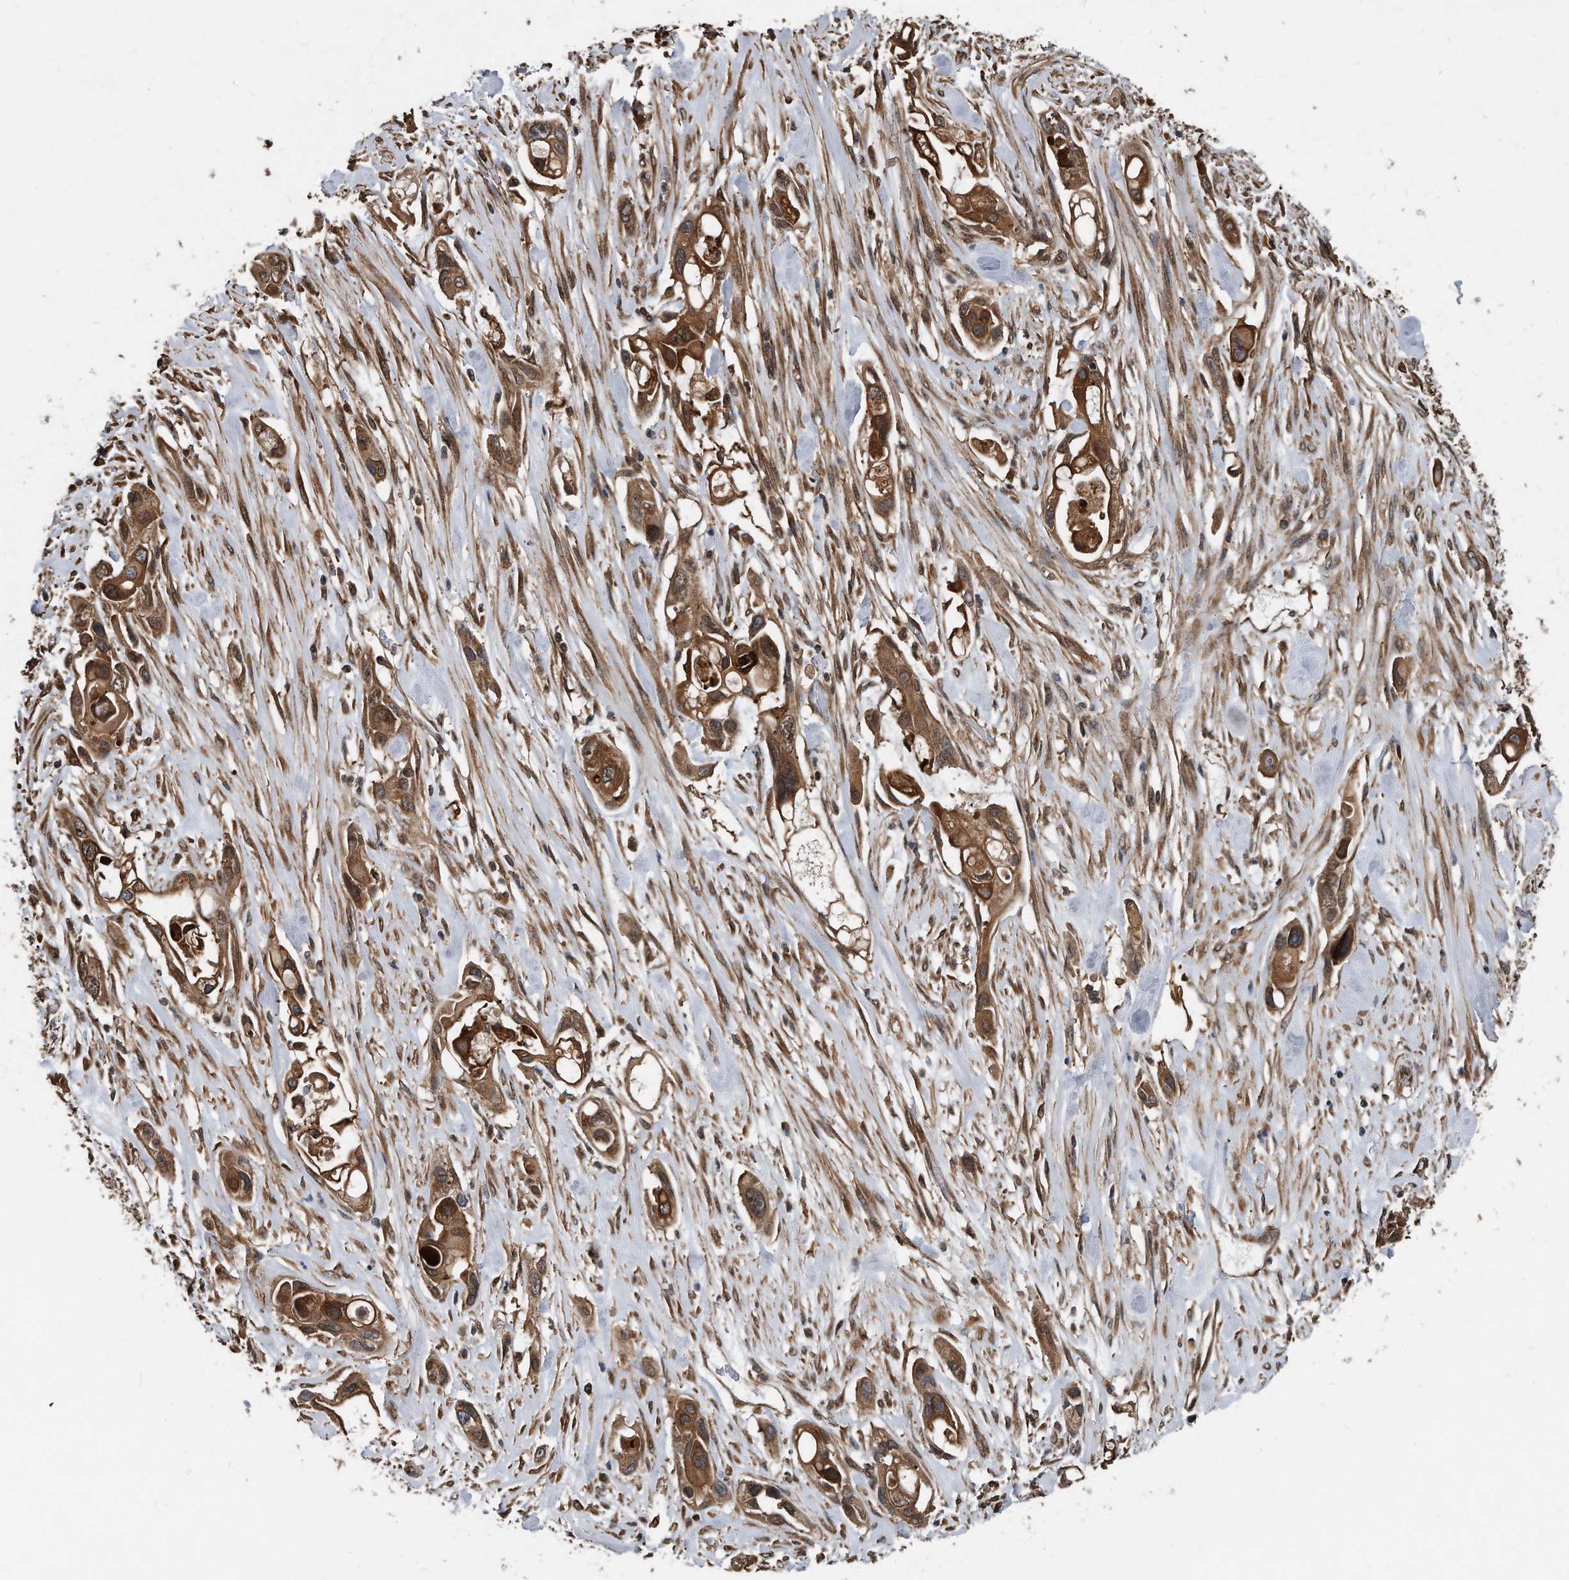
{"staining": {"intensity": "moderate", "quantity": ">75%", "location": "cytoplasmic/membranous"}, "tissue": "pancreatic cancer", "cell_type": "Tumor cells", "image_type": "cancer", "snomed": [{"axis": "morphology", "description": "Adenocarcinoma, NOS"}, {"axis": "topography", "description": "Pancreas"}], "caption": "A medium amount of moderate cytoplasmic/membranous staining is appreciated in approximately >75% of tumor cells in pancreatic cancer tissue. (DAB IHC with brightfield microscopy, high magnification).", "gene": "FAM136A", "patient": {"sex": "female", "age": 60}}